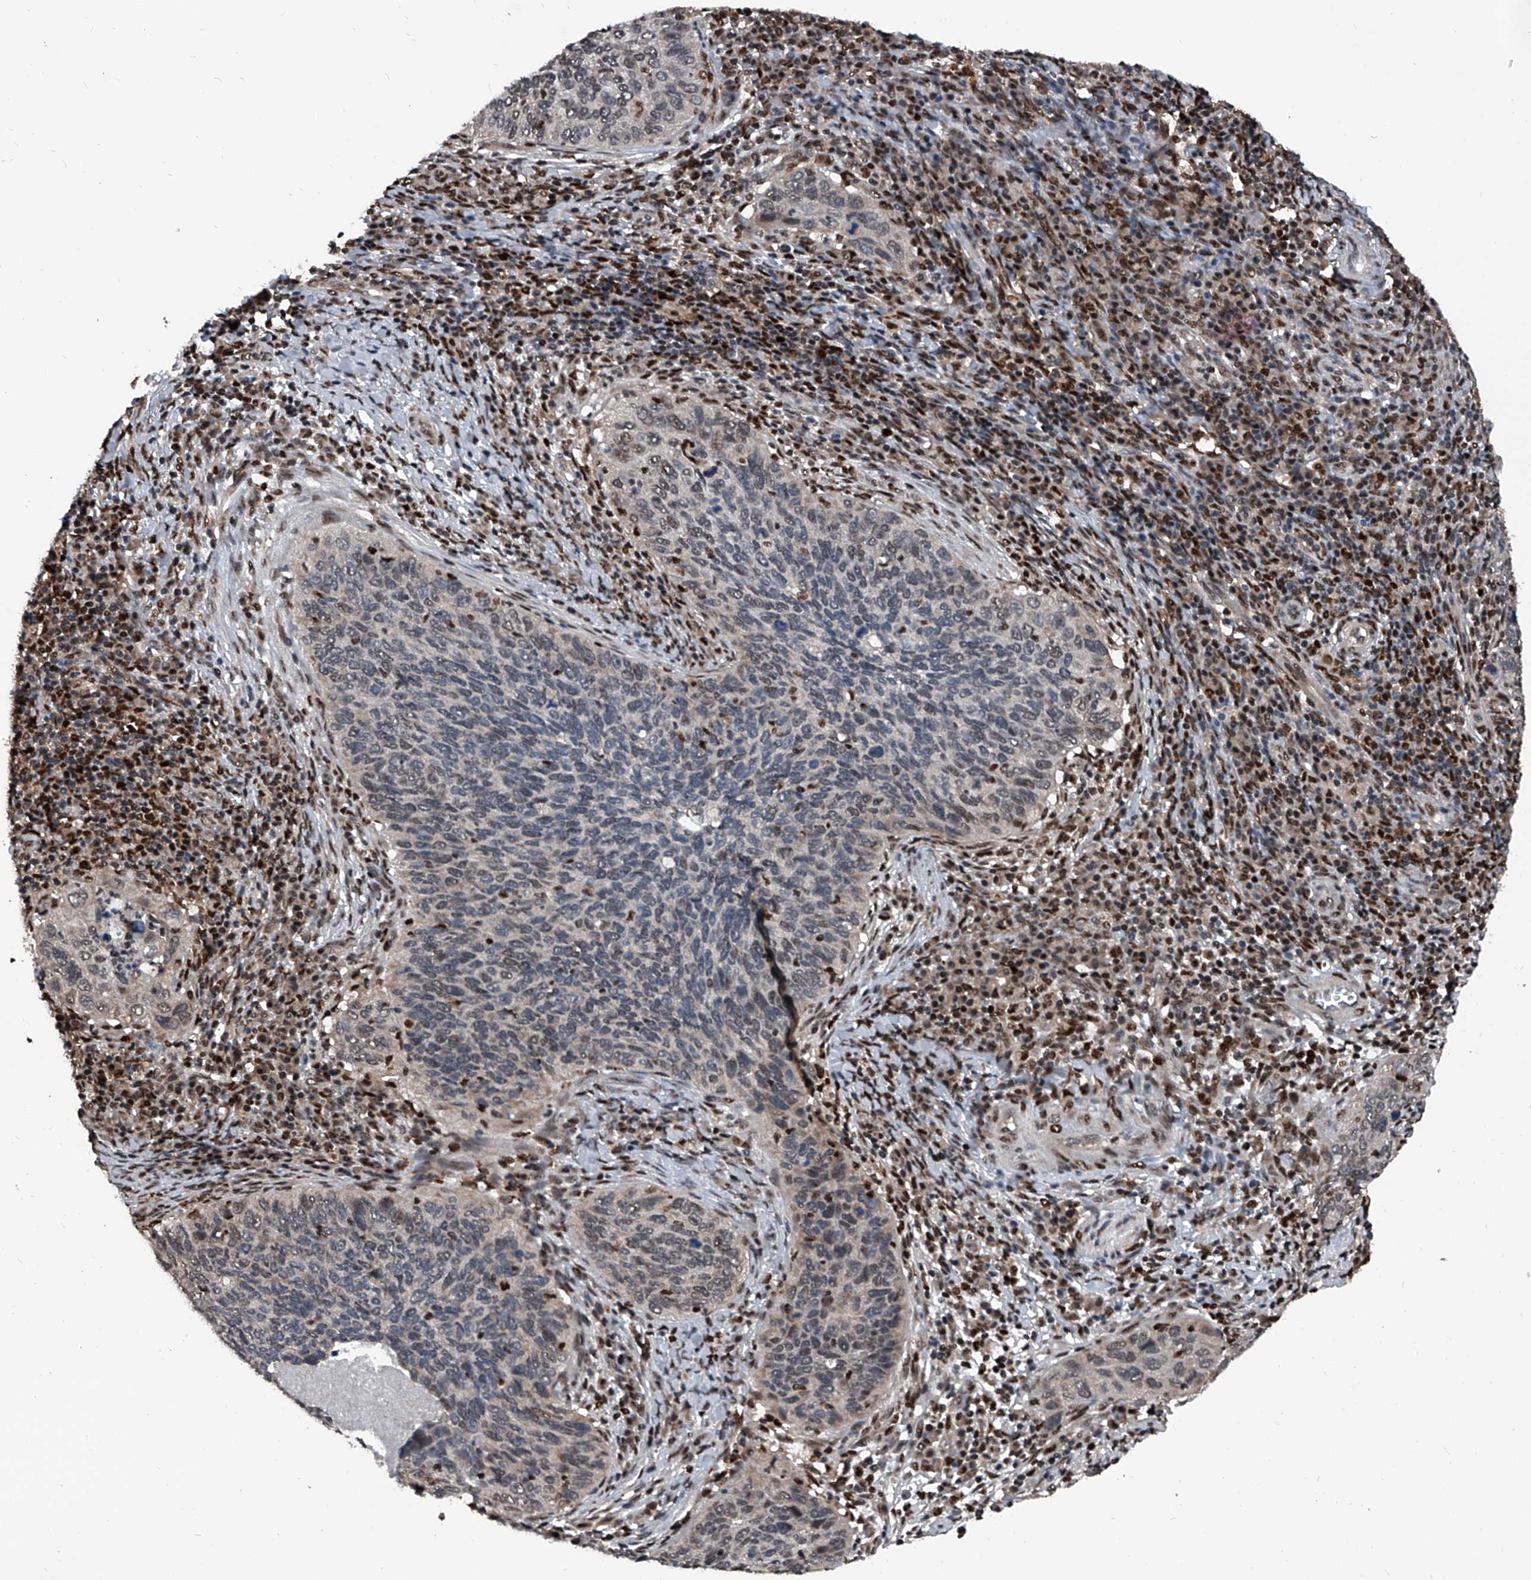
{"staining": {"intensity": "weak", "quantity": "<25%", "location": "nuclear"}, "tissue": "cervical cancer", "cell_type": "Tumor cells", "image_type": "cancer", "snomed": [{"axis": "morphology", "description": "Squamous cell carcinoma, NOS"}, {"axis": "topography", "description": "Cervix"}], "caption": "The image displays no significant expression in tumor cells of cervical cancer (squamous cell carcinoma).", "gene": "FKBP5", "patient": {"sex": "female", "age": 38}}